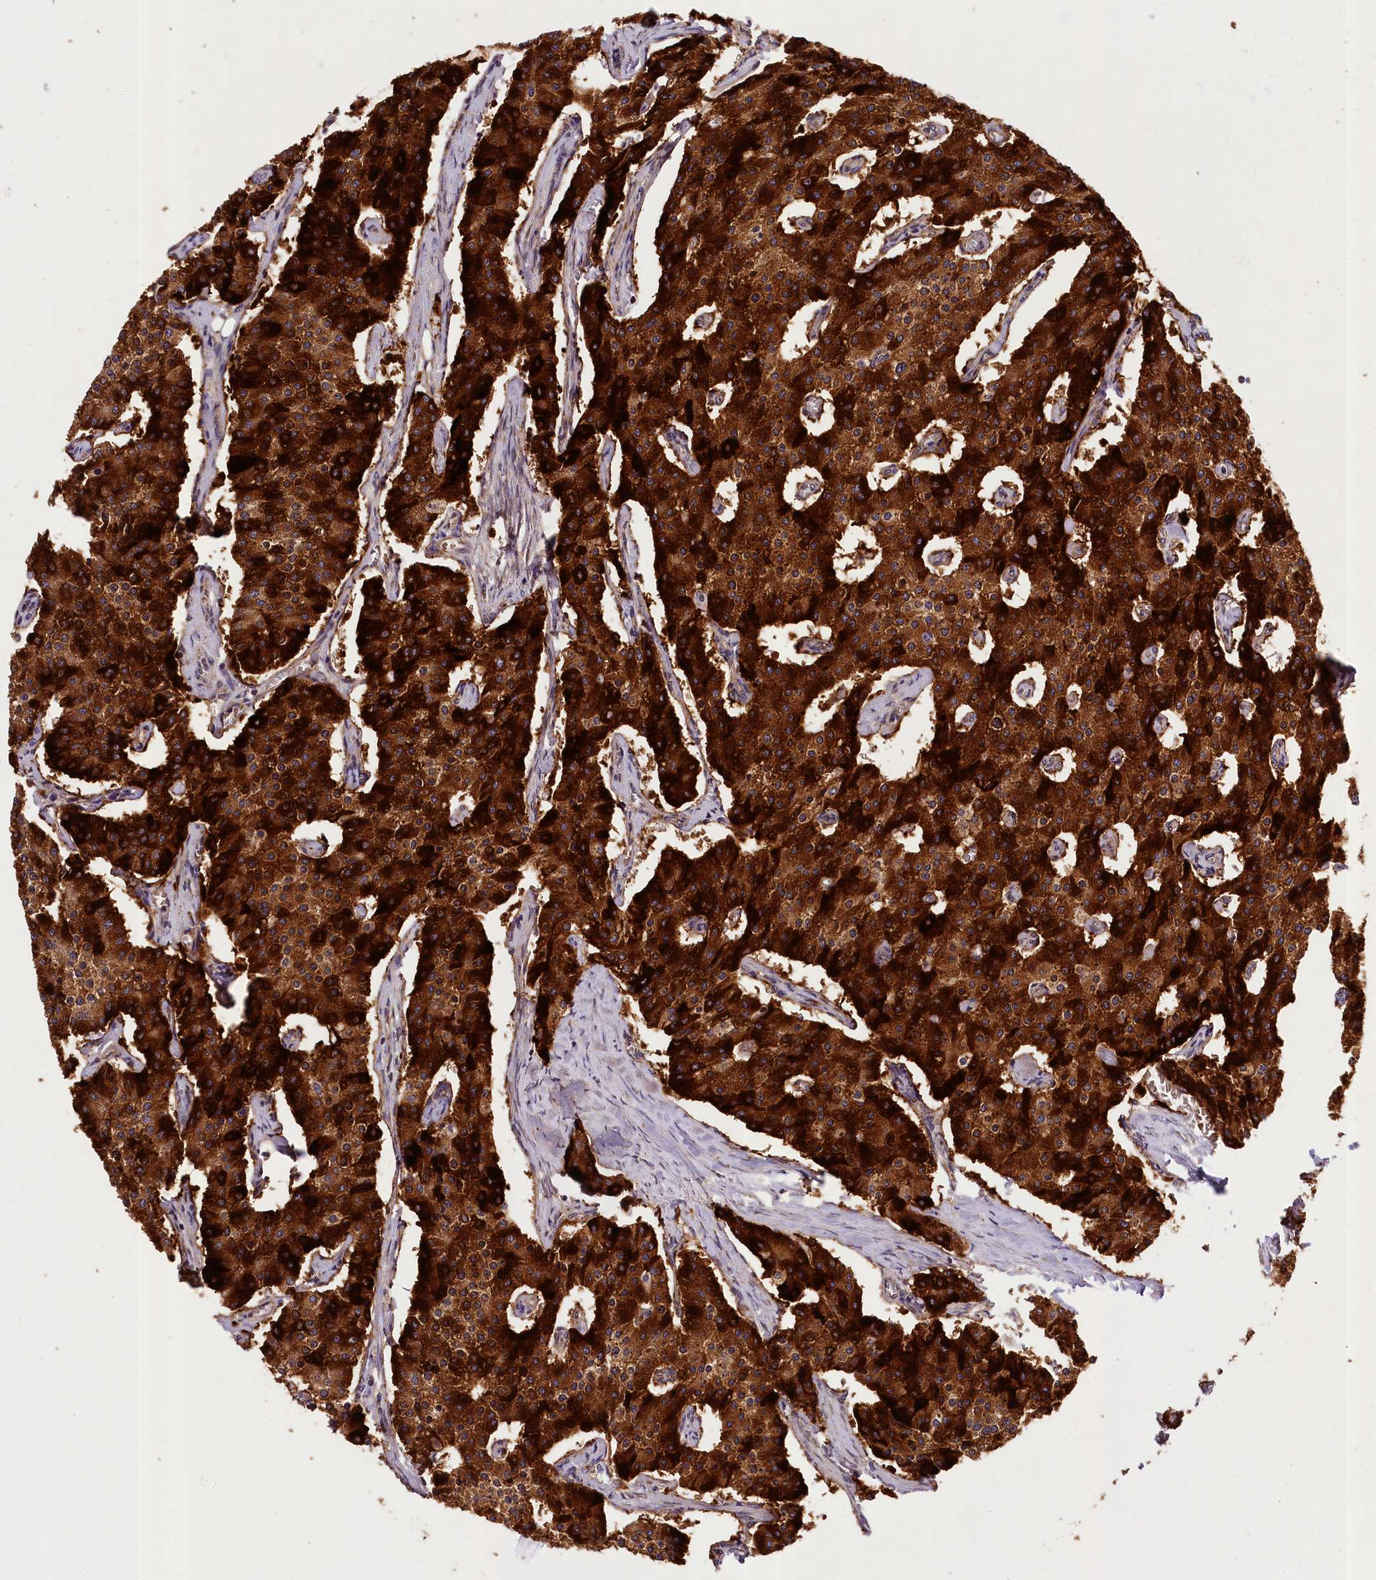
{"staining": {"intensity": "strong", "quantity": ">75%", "location": "cytoplasmic/membranous"}, "tissue": "carcinoid", "cell_type": "Tumor cells", "image_type": "cancer", "snomed": [{"axis": "morphology", "description": "Carcinoid, malignant, NOS"}, {"axis": "topography", "description": "Colon"}], "caption": "Tumor cells reveal high levels of strong cytoplasmic/membranous positivity in about >75% of cells in human carcinoid.", "gene": "SUPV3L1", "patient": {"sex": "female", "age": 52}}